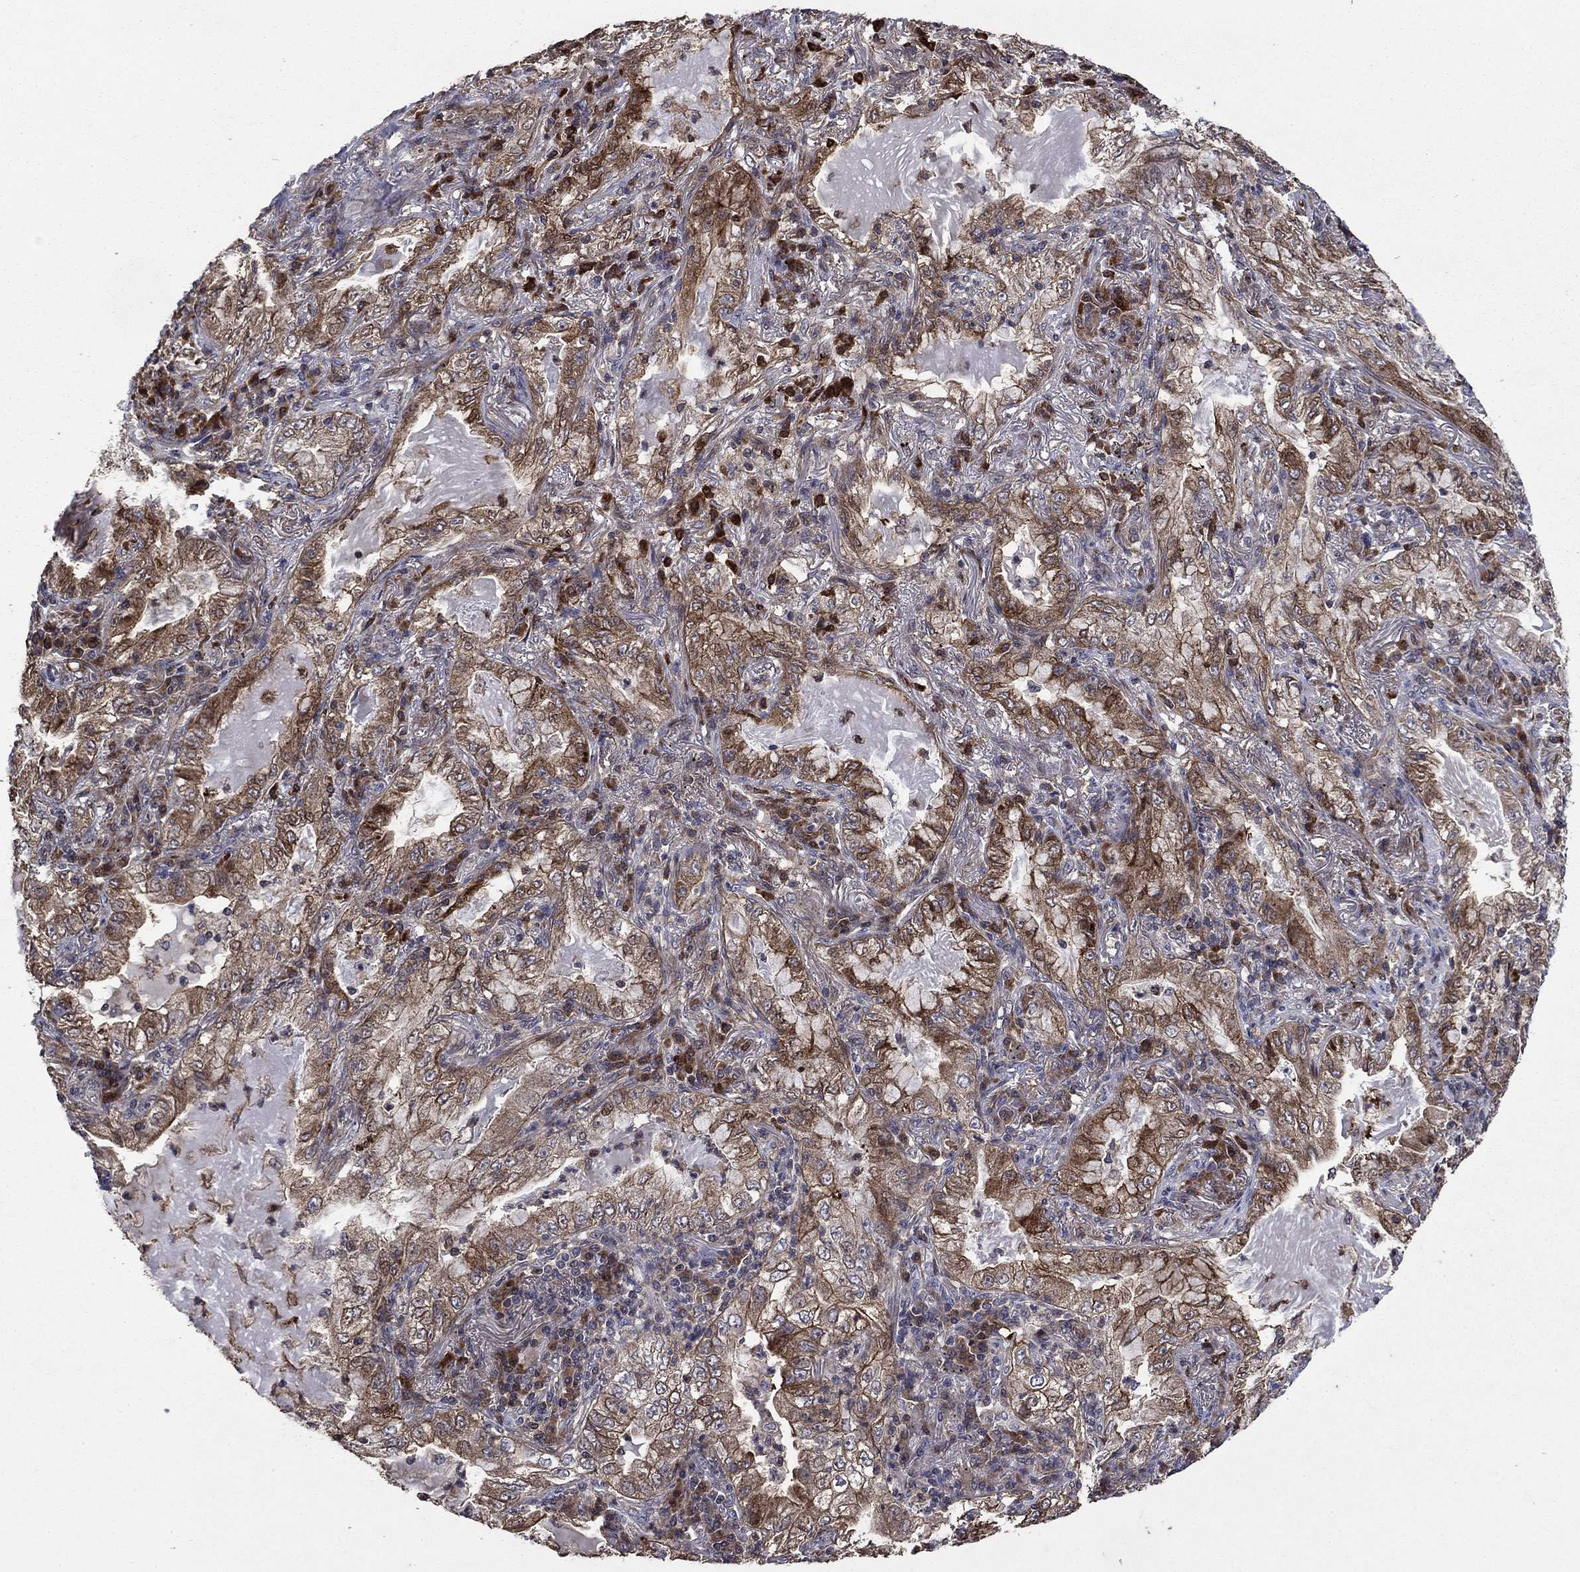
{"staining": {"intensity": "strong", "quantity": "25%-75%", "location": "cytoplasmic/membranous"}, "tissue": "lung cancer", "cell_type": "Tumor cells", "image_type": "cancer", "snomed": [{"axis": "morphology", "description": "Adenocarcinoma, NOS"}, {"axis": "topography", "description": "Lung"}], "caption": "This is an image of immunohistochemistry (IHC) staining of lung cancer, which shows strong staining in the cytoplasmic/membranous of tumor cells.", "gene": "DVL1", "patient": {"sex": "female", "age": 73}}